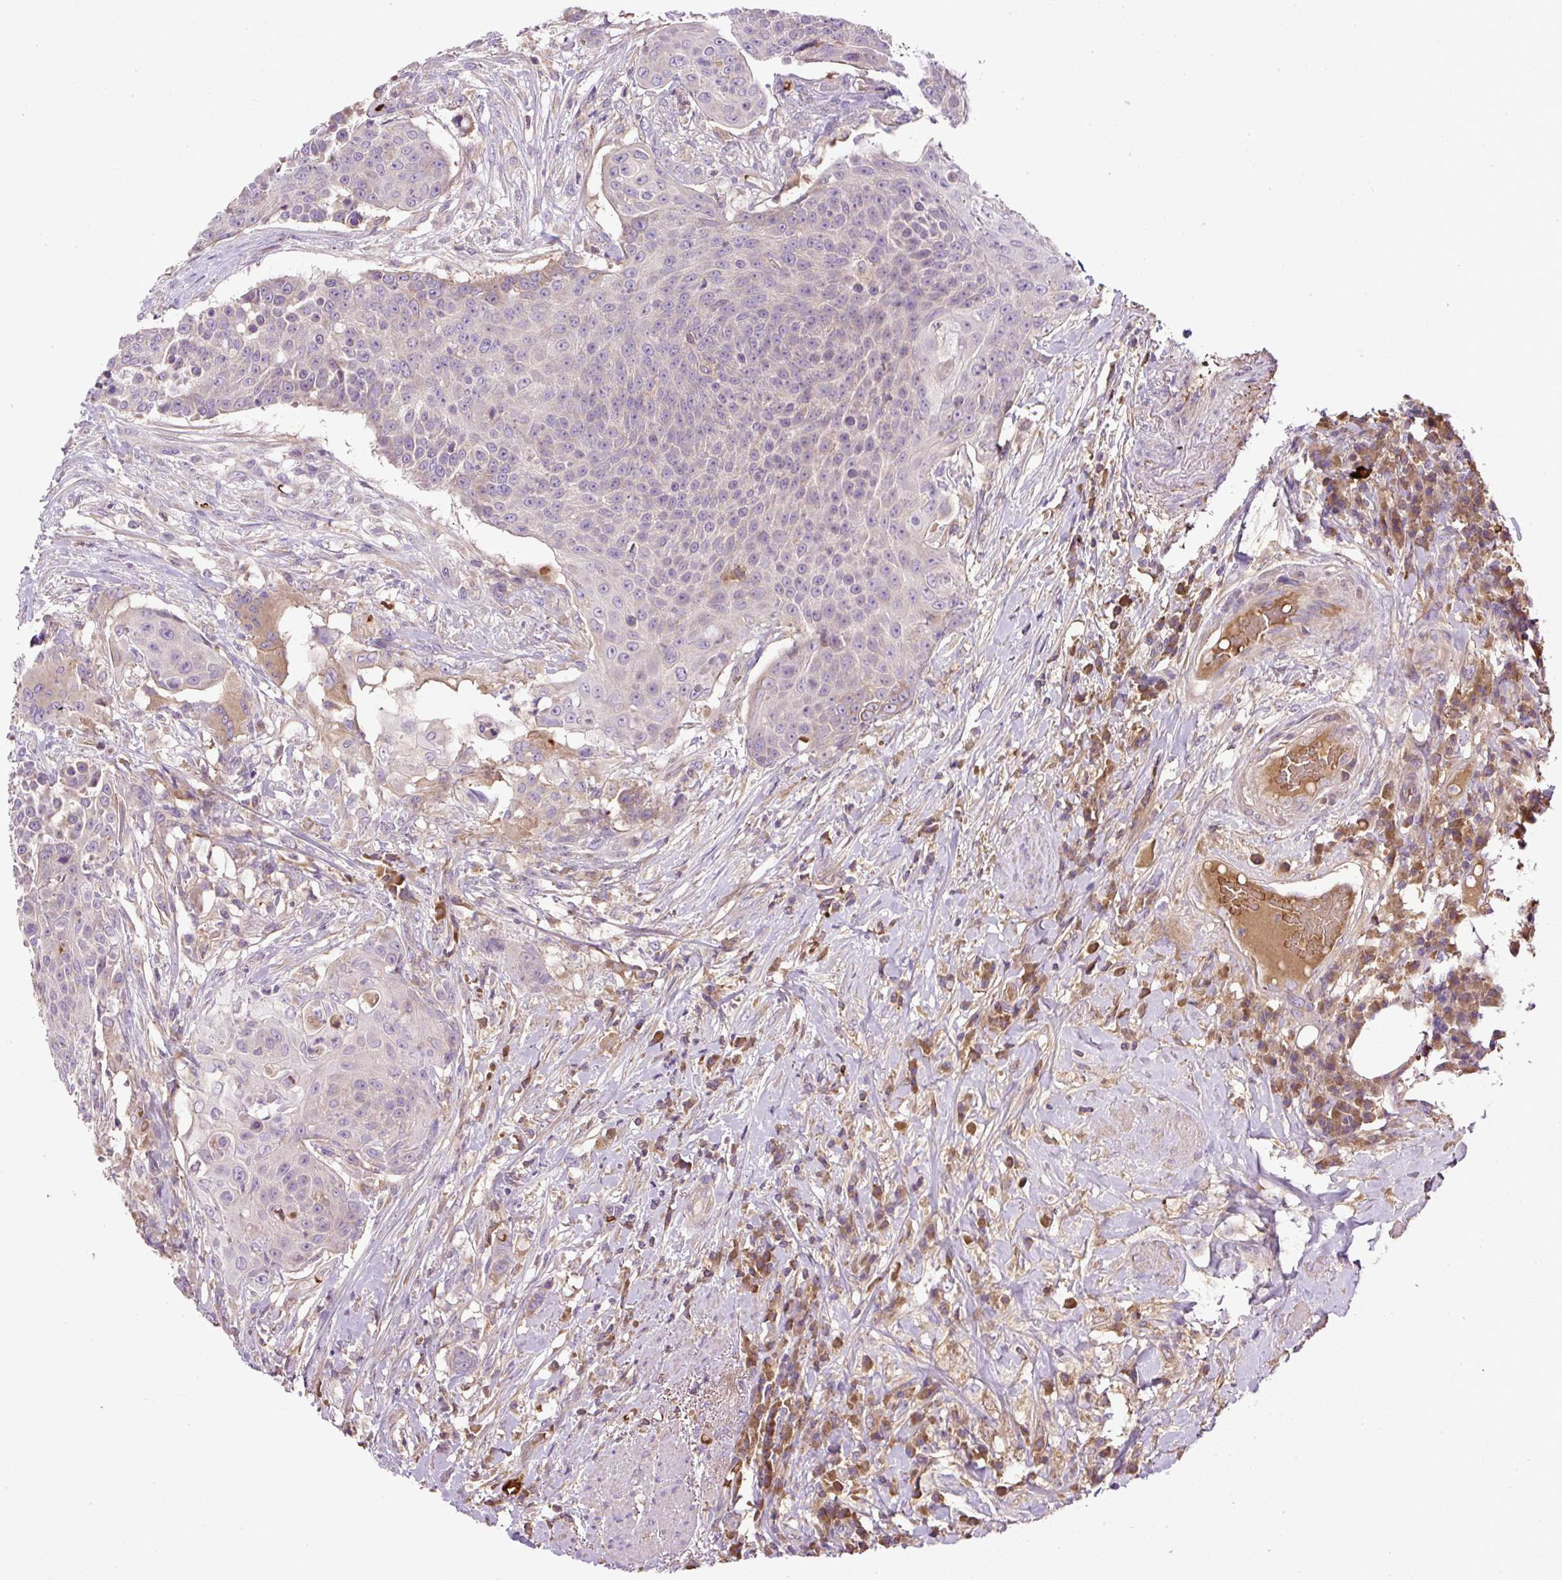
{"staining": {"intensity": "negative", "quantity": "none", "location": "none"}, "tissue": "urothelial cancer", "cell_type": "Tumor cells", "image_type": "cancer", "snomed": [{"axis": "morphology", "description": "Urothelial carcinoma, High grade"}, {"axis": "topography", "description": "Urinary bladder"}], "caption": "Urothelial cancer was stained to show a protein in brown. There is no significant staining in tumor cells.", "gene": "CXCL13", "patient": {"sex": "female", "age": 63}}